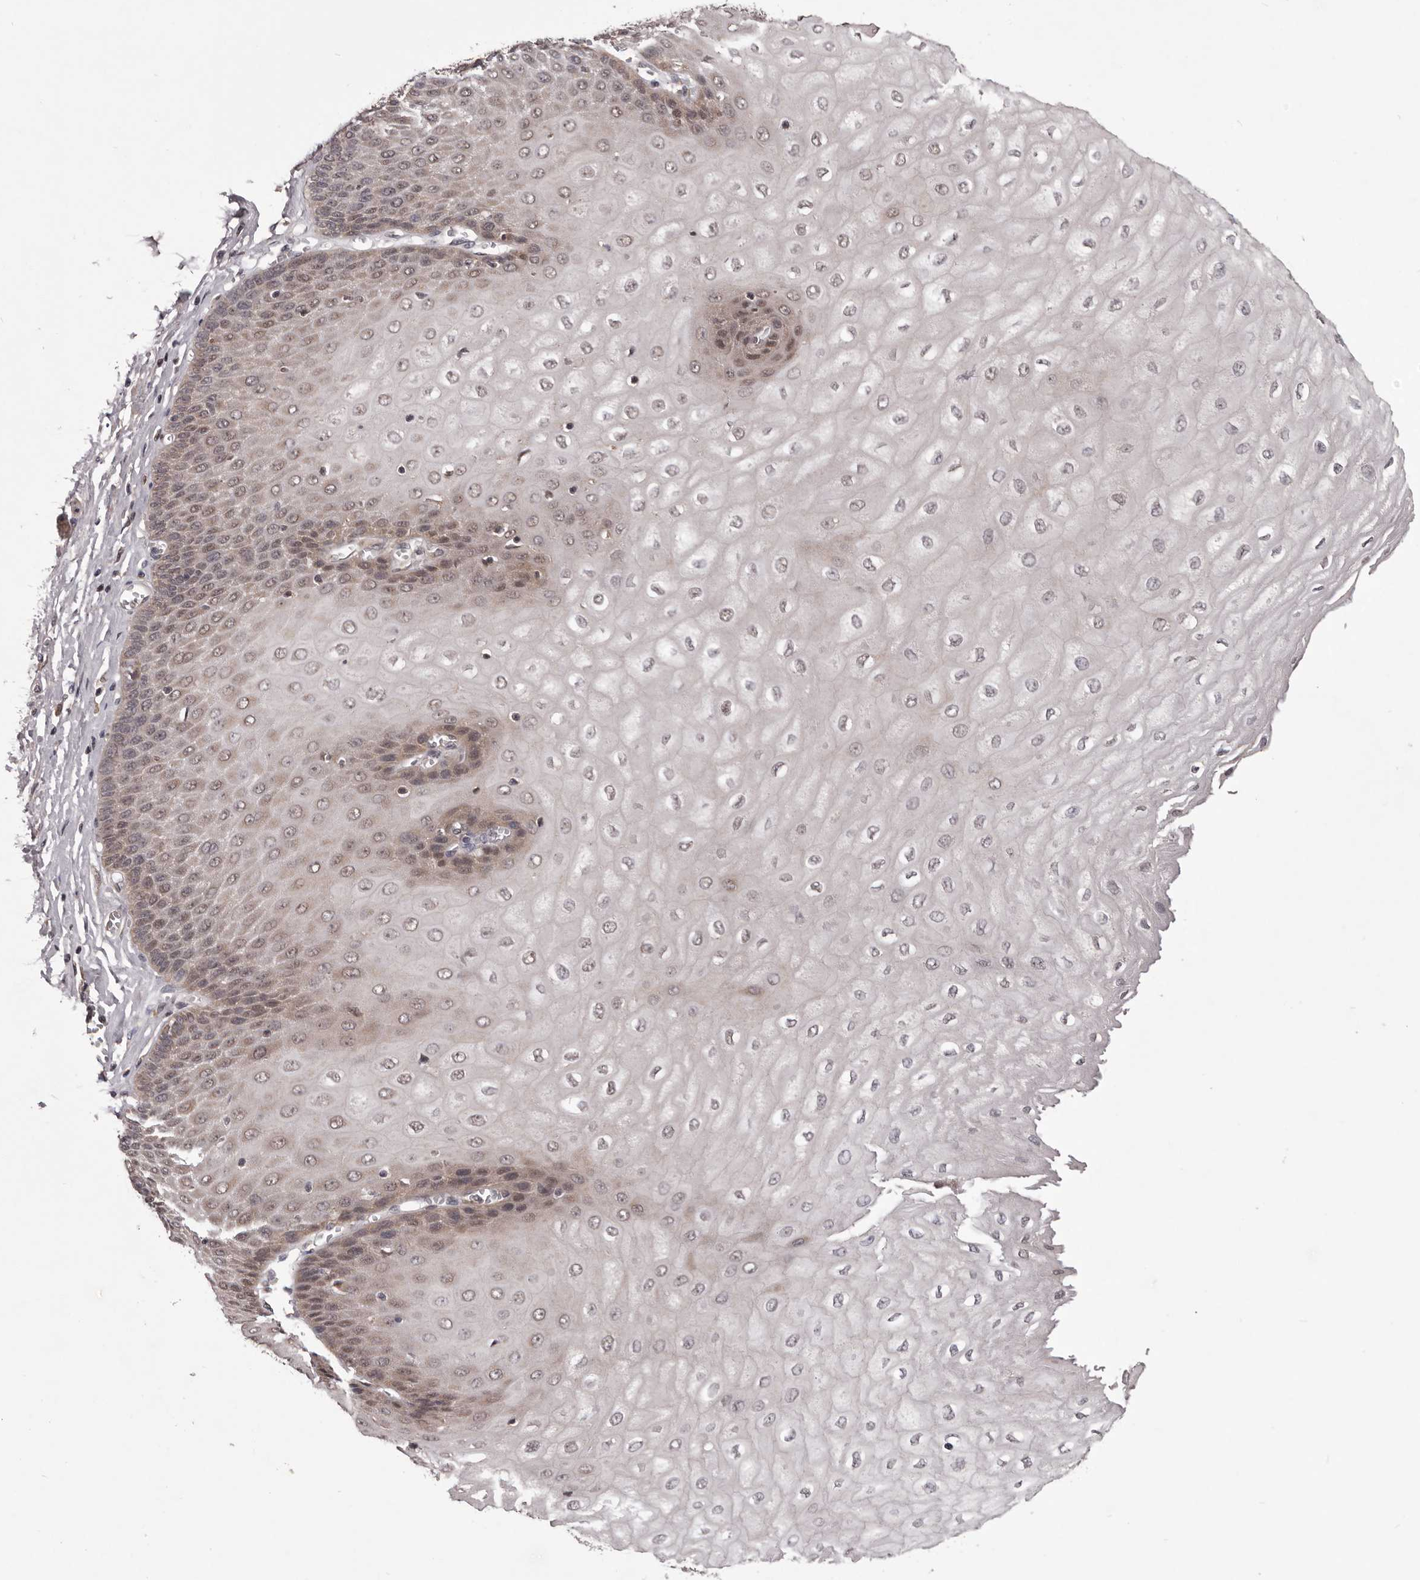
{"staining": {"intensity": "weak", "quantity": "25%-75%", "location": "cytoplasmic/membranous,nuclear"}, "tissue": "esophagus", "cell_type": "Squamous epithelial cells", "image_type": "normal", "snomed": [{"axis": "morphology", "description": "Normal tissue, NOS"}, {"axis": "topography", "description": "Esophagus"}], "caption": "Benign esophagus reveals weak cytoplasmic/membranous,nuclear staining in about 25%-75% of squamous epithelial cells, visualized by immunohistochemistry.", "gene": "CELF3", "patient": {"sex": "male", "age": 60}}